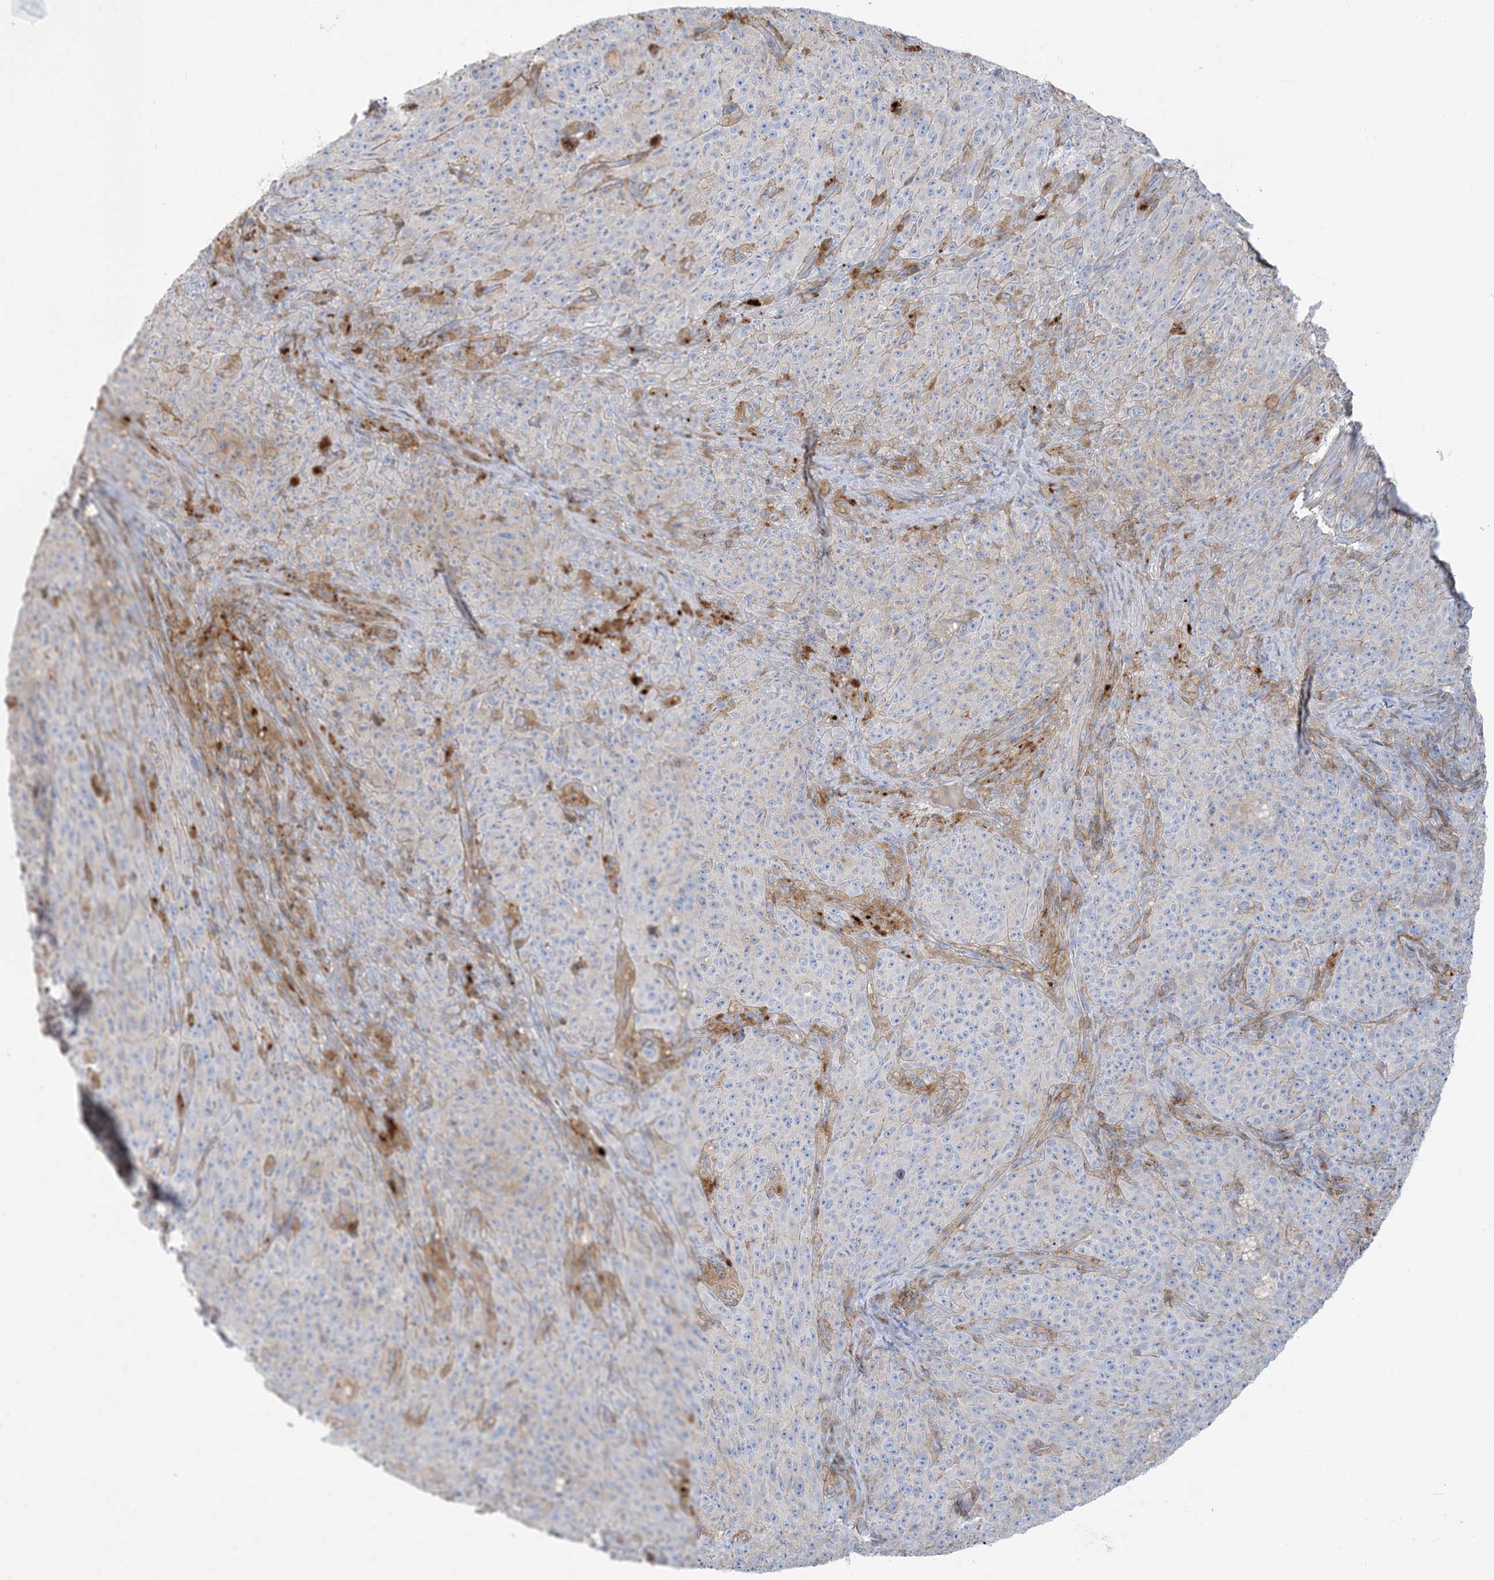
{"staining": {"intensity": "negative", "quantity": "none", "location": "none"}, "tissue": "melanoma", "cell_type": "Tumor cells", "image_type": "cancer", "snomed": [{"axis": "morphology", "description": "Malignant melanoma, NOS"}, {"axis": "topography", "description": "Skin"}], "caption": "Melanoma stained for a protein using immunohistochemistry displays no positivity tumor cells.", "gene": "GTF3C2", "patient": {"sex": "female", "age": 82}}